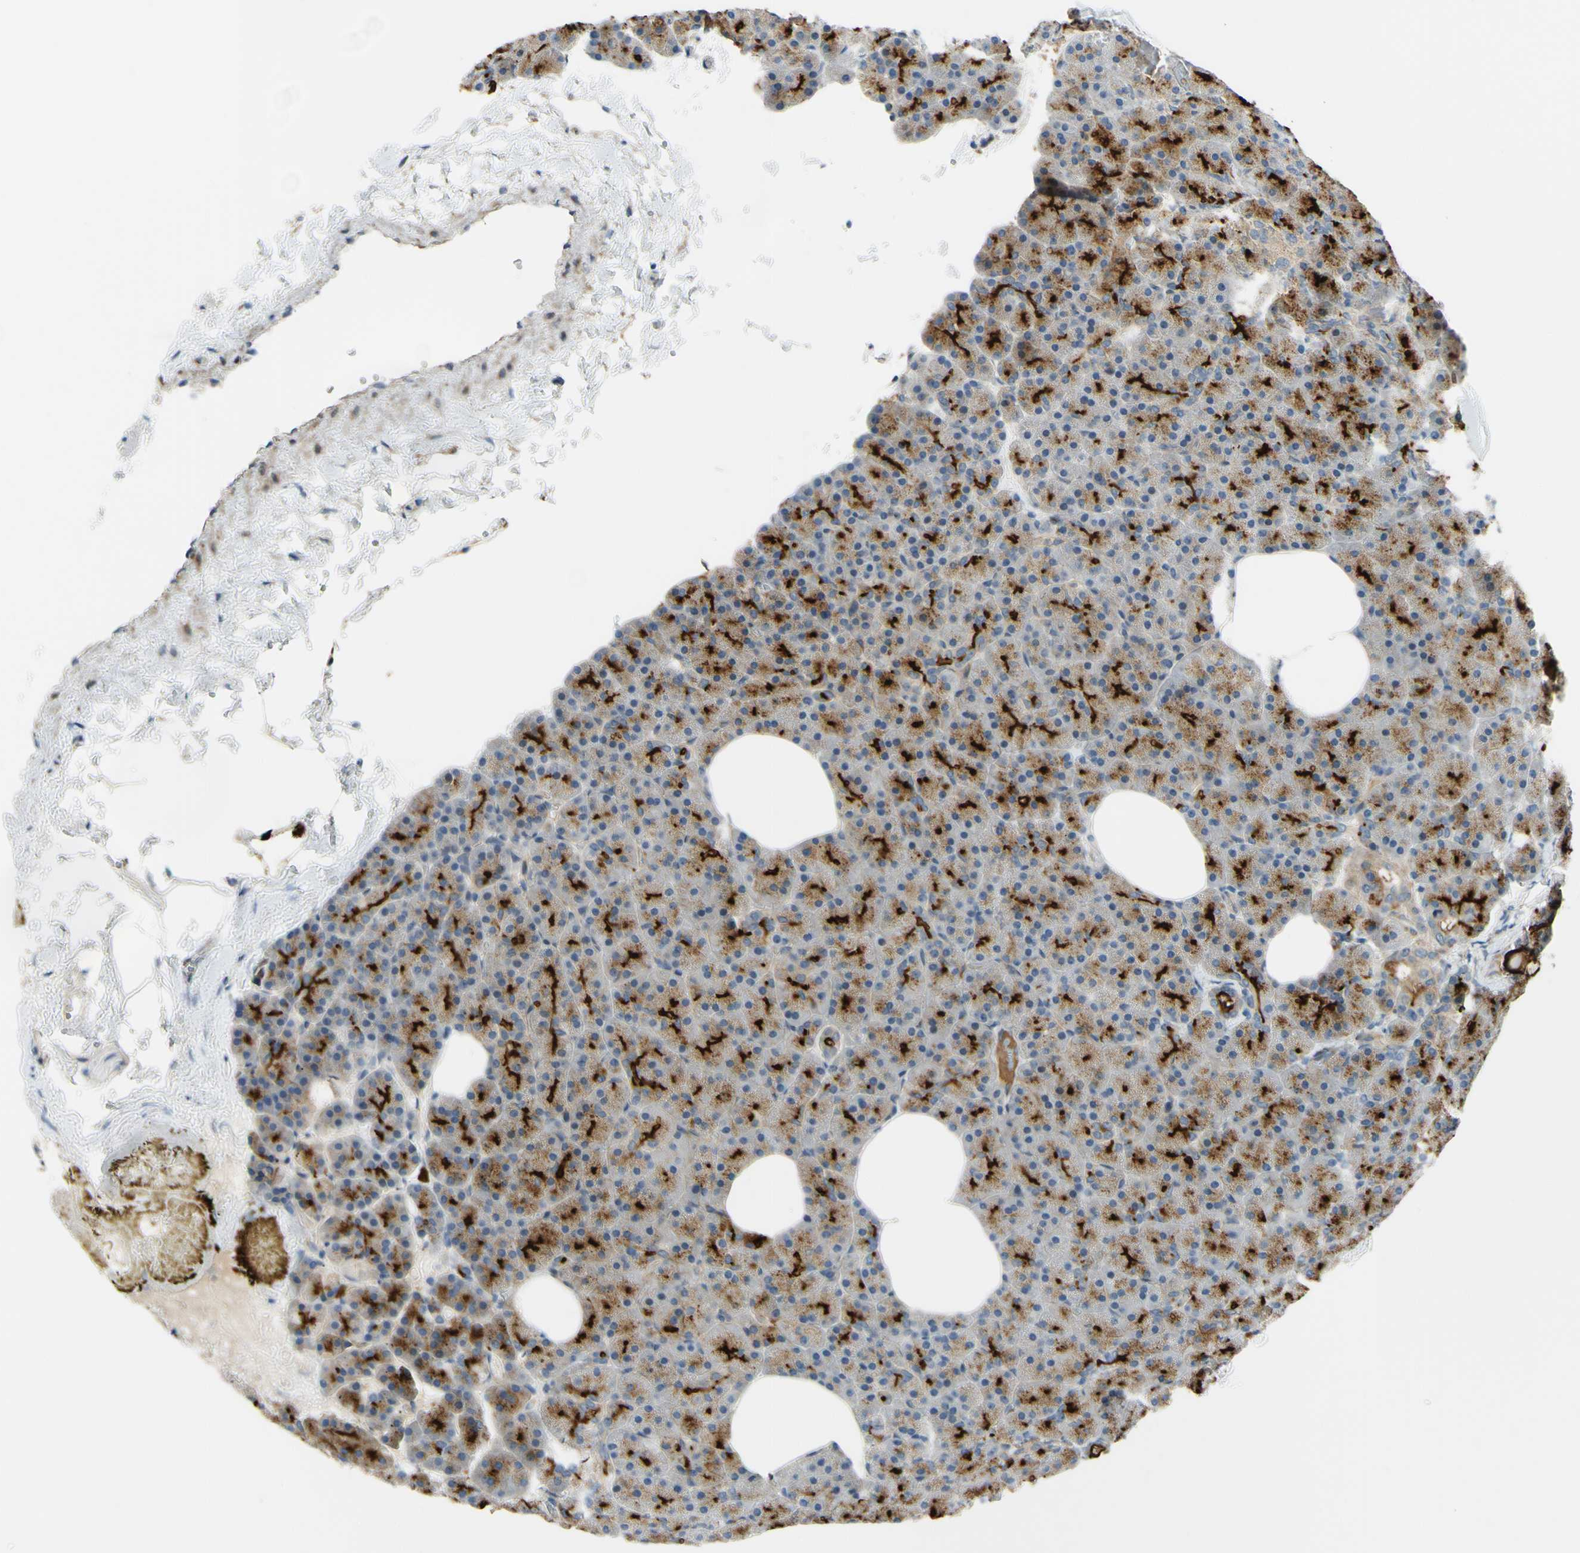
{"staining": {"intensity": "strong", "quantity": "25%-75%", "location": "cytoplasmic/membranous"}, "tissue": "pancreas", "cell_type": "Exocrine glandular cells", "image_type": "normal", "snomed": [{"axis": "morphology", "description": "Normal tissue, NOS"}, {"axis": "topography", "description": "Pancreas"}], "caption": "Unremarkable pancreas exhibits strong cytoplasmic/membranous positivity in approximately 25%-75% of exocrine glandular cells.", "gene": "ARHGAP1", "patient": {"sex": "female", "age": 35}}